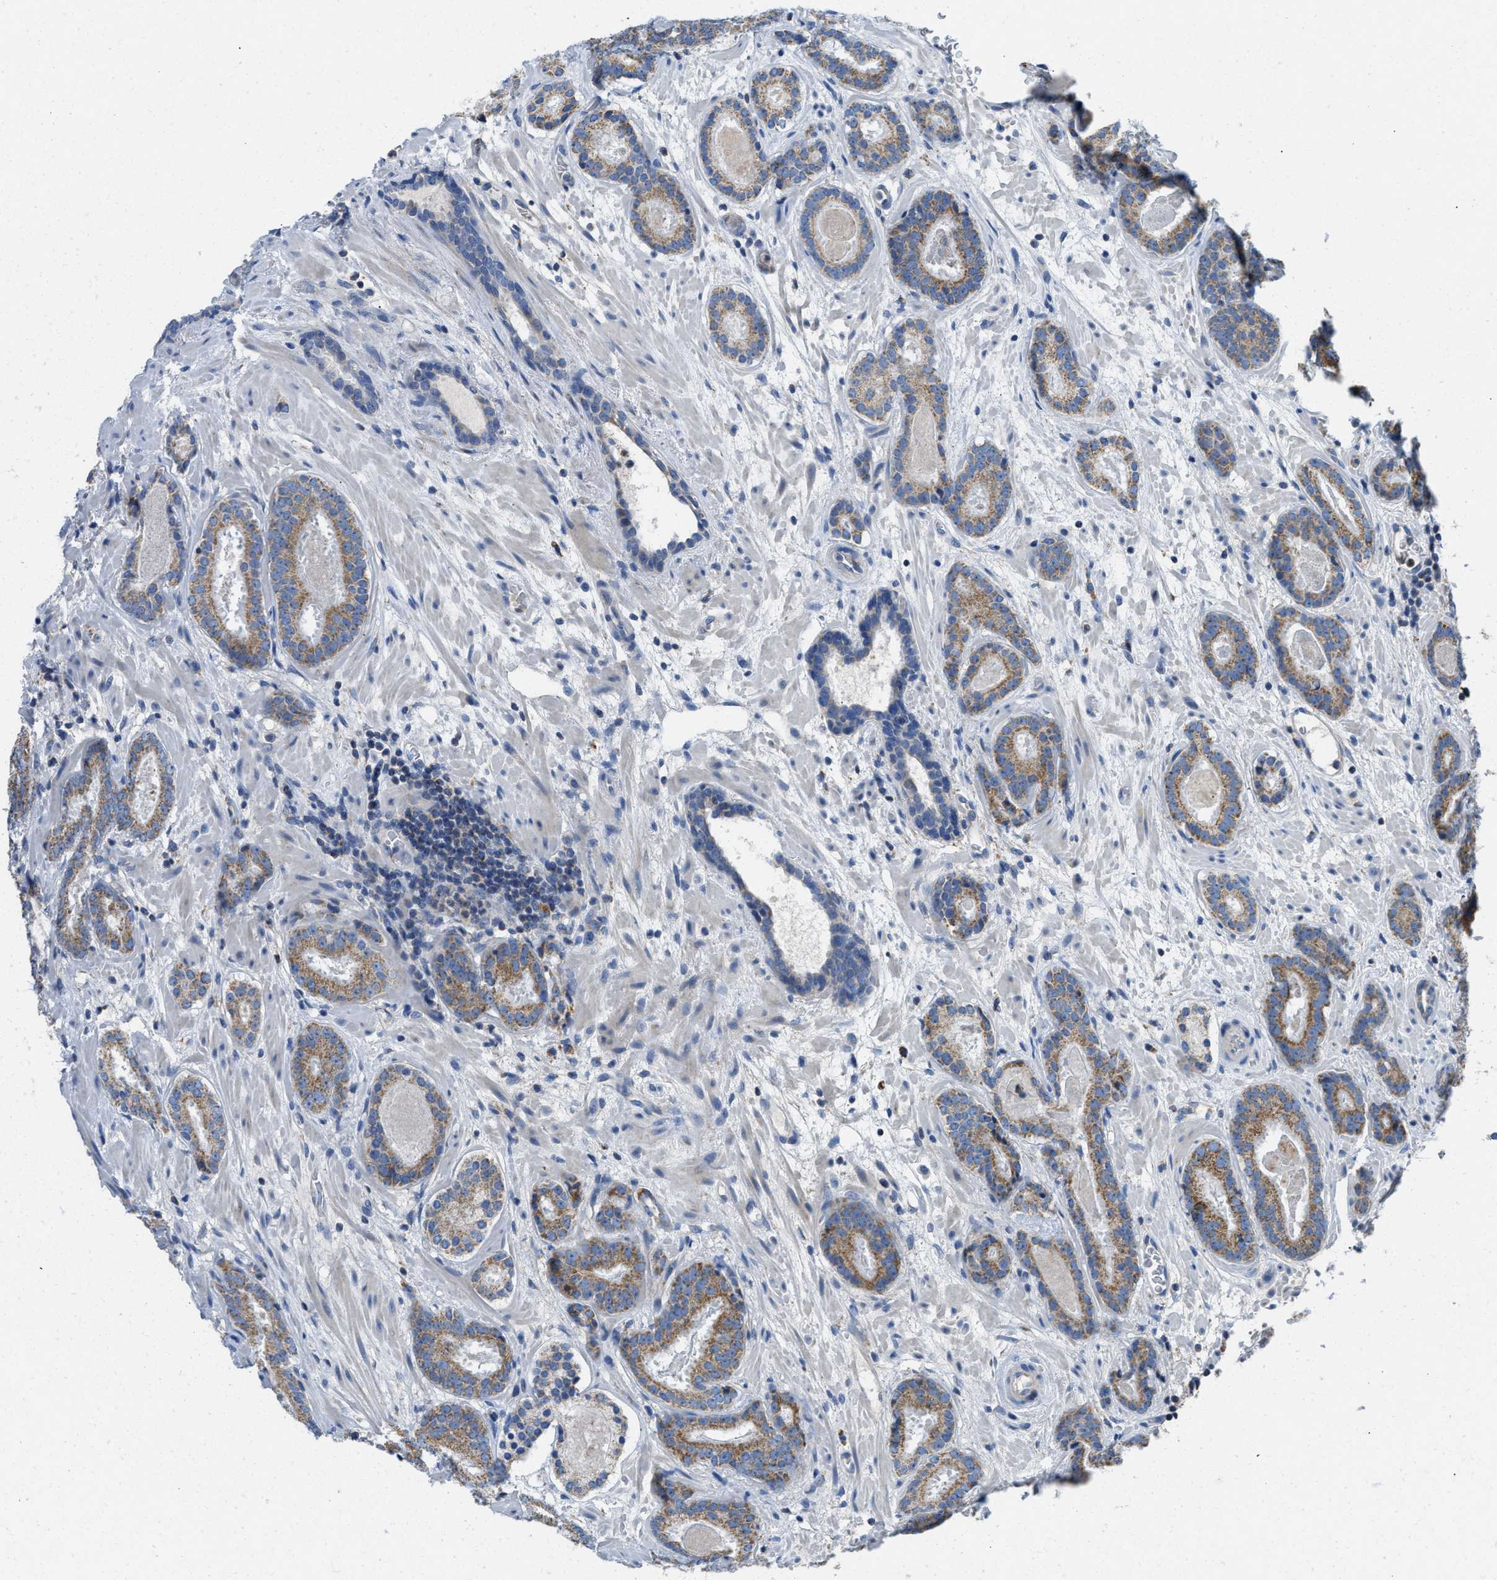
{"staining": {"intensity": "weak", "quantity": ">75%", "location": "cytoplasmic/membranous"}, "tissue": "prostate cancer", "cell_type": "Tumor cells", "image_type": "cancer", "snomed": [{"axis": "morphology", "description": "Adenocarcinoma, Low grade"}, {"axis": "topography", "description": "Prostate"}], "caption": "Brown immunohistochemical staining in prostate cancer displays weak cytoplasmic/membranous staining in about >75% of tumor cells. (DAB = brown stain, brightfield microscopy at high magnification).", "gene": "SLC25A13", "patient": {"sex": "male", "age": 69}}